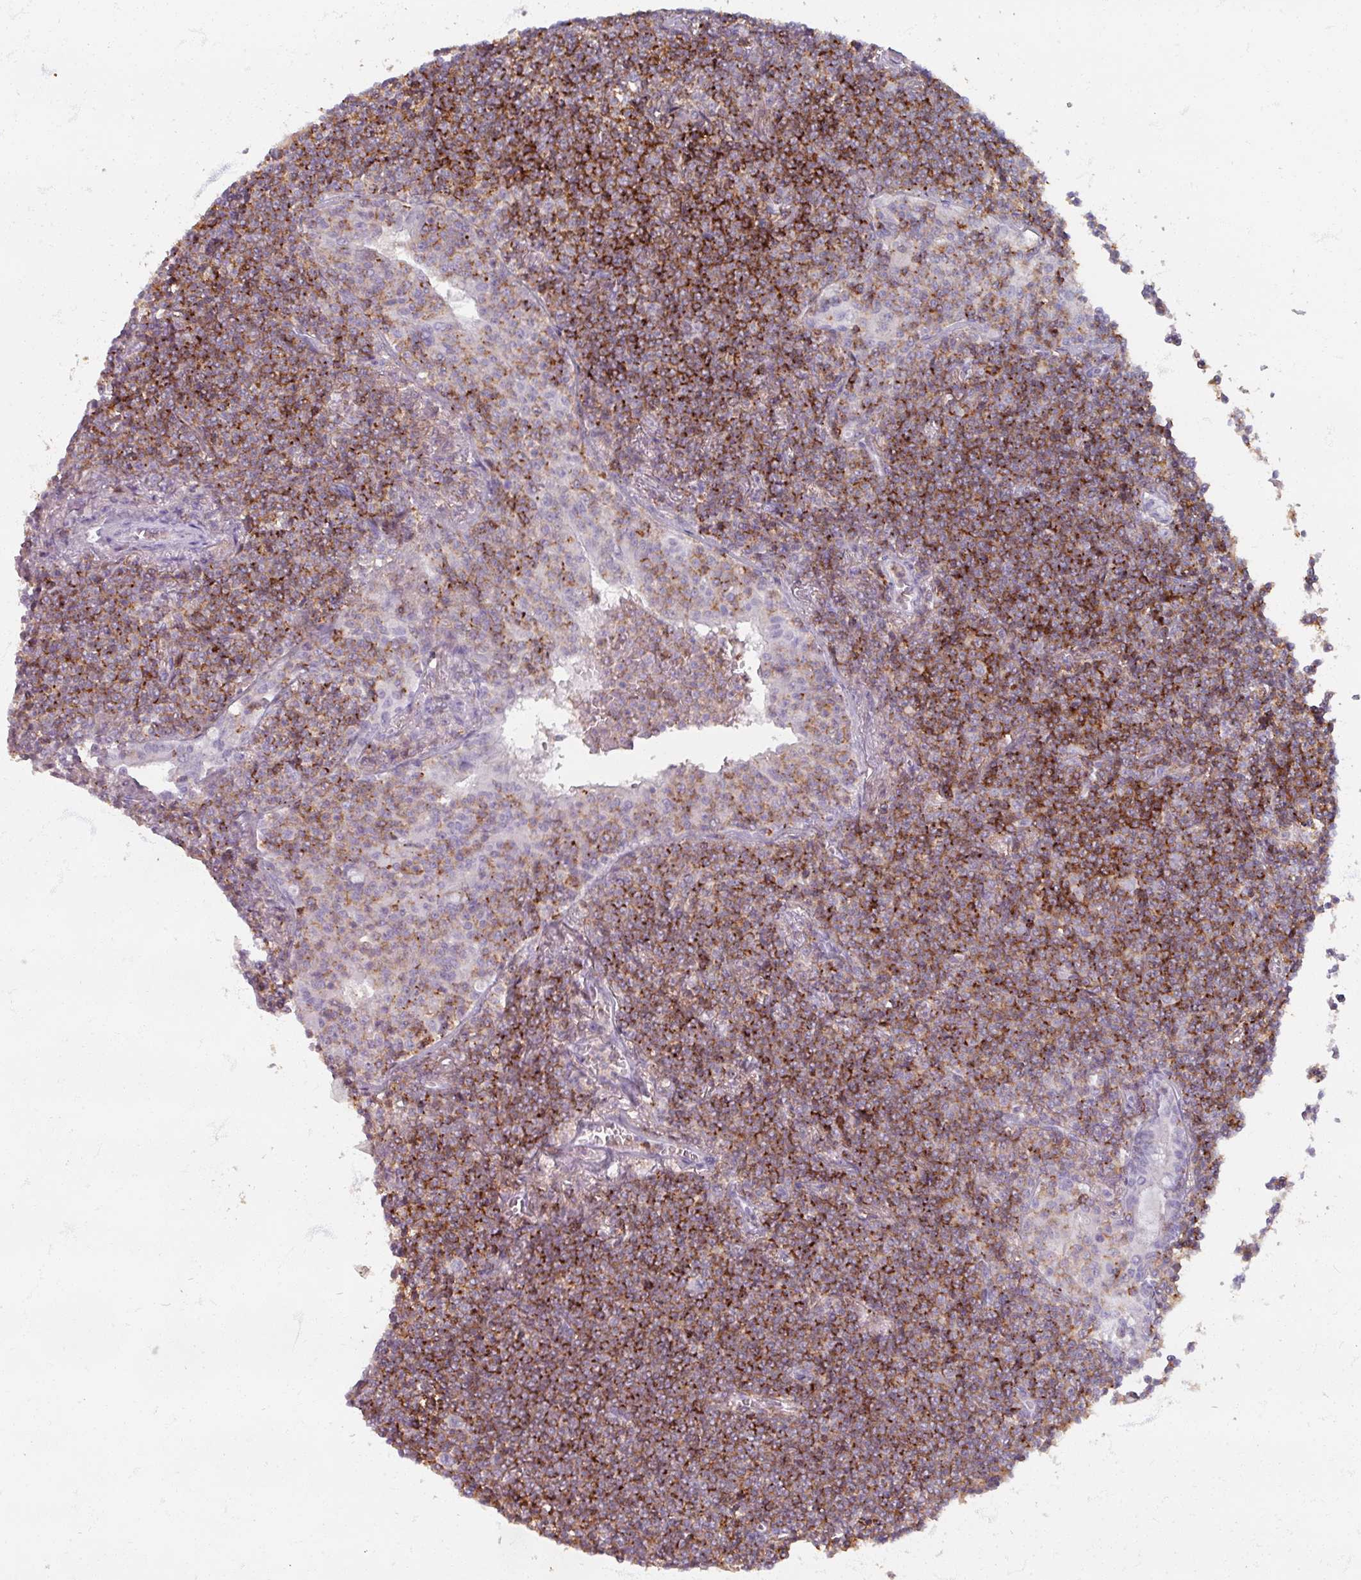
{"staining": {"intensity": "moderate", "quantity": ">75%", "location": "cytoplasmic/membranous"}, "tissue": "lymphoma", "cell_type": "Tumor cells", "image_type": "cancer", "snomed": [{"axis": "morphology", "description": "Malignant lymphoma, non-Hodgkin's type, Low grade"}, {"axis": "topography", "description": "Lung"}], "caption": "Immunohistochemical staining of human malignant lymphoma, non-Hodgkin's type (low-grade) shows medium levels of moderate cytoplasmic/membranous protein positivity in about >75% of tumor cells.", "gene": "PTPRC", "patient": {"sex": "female", "age": 71}}